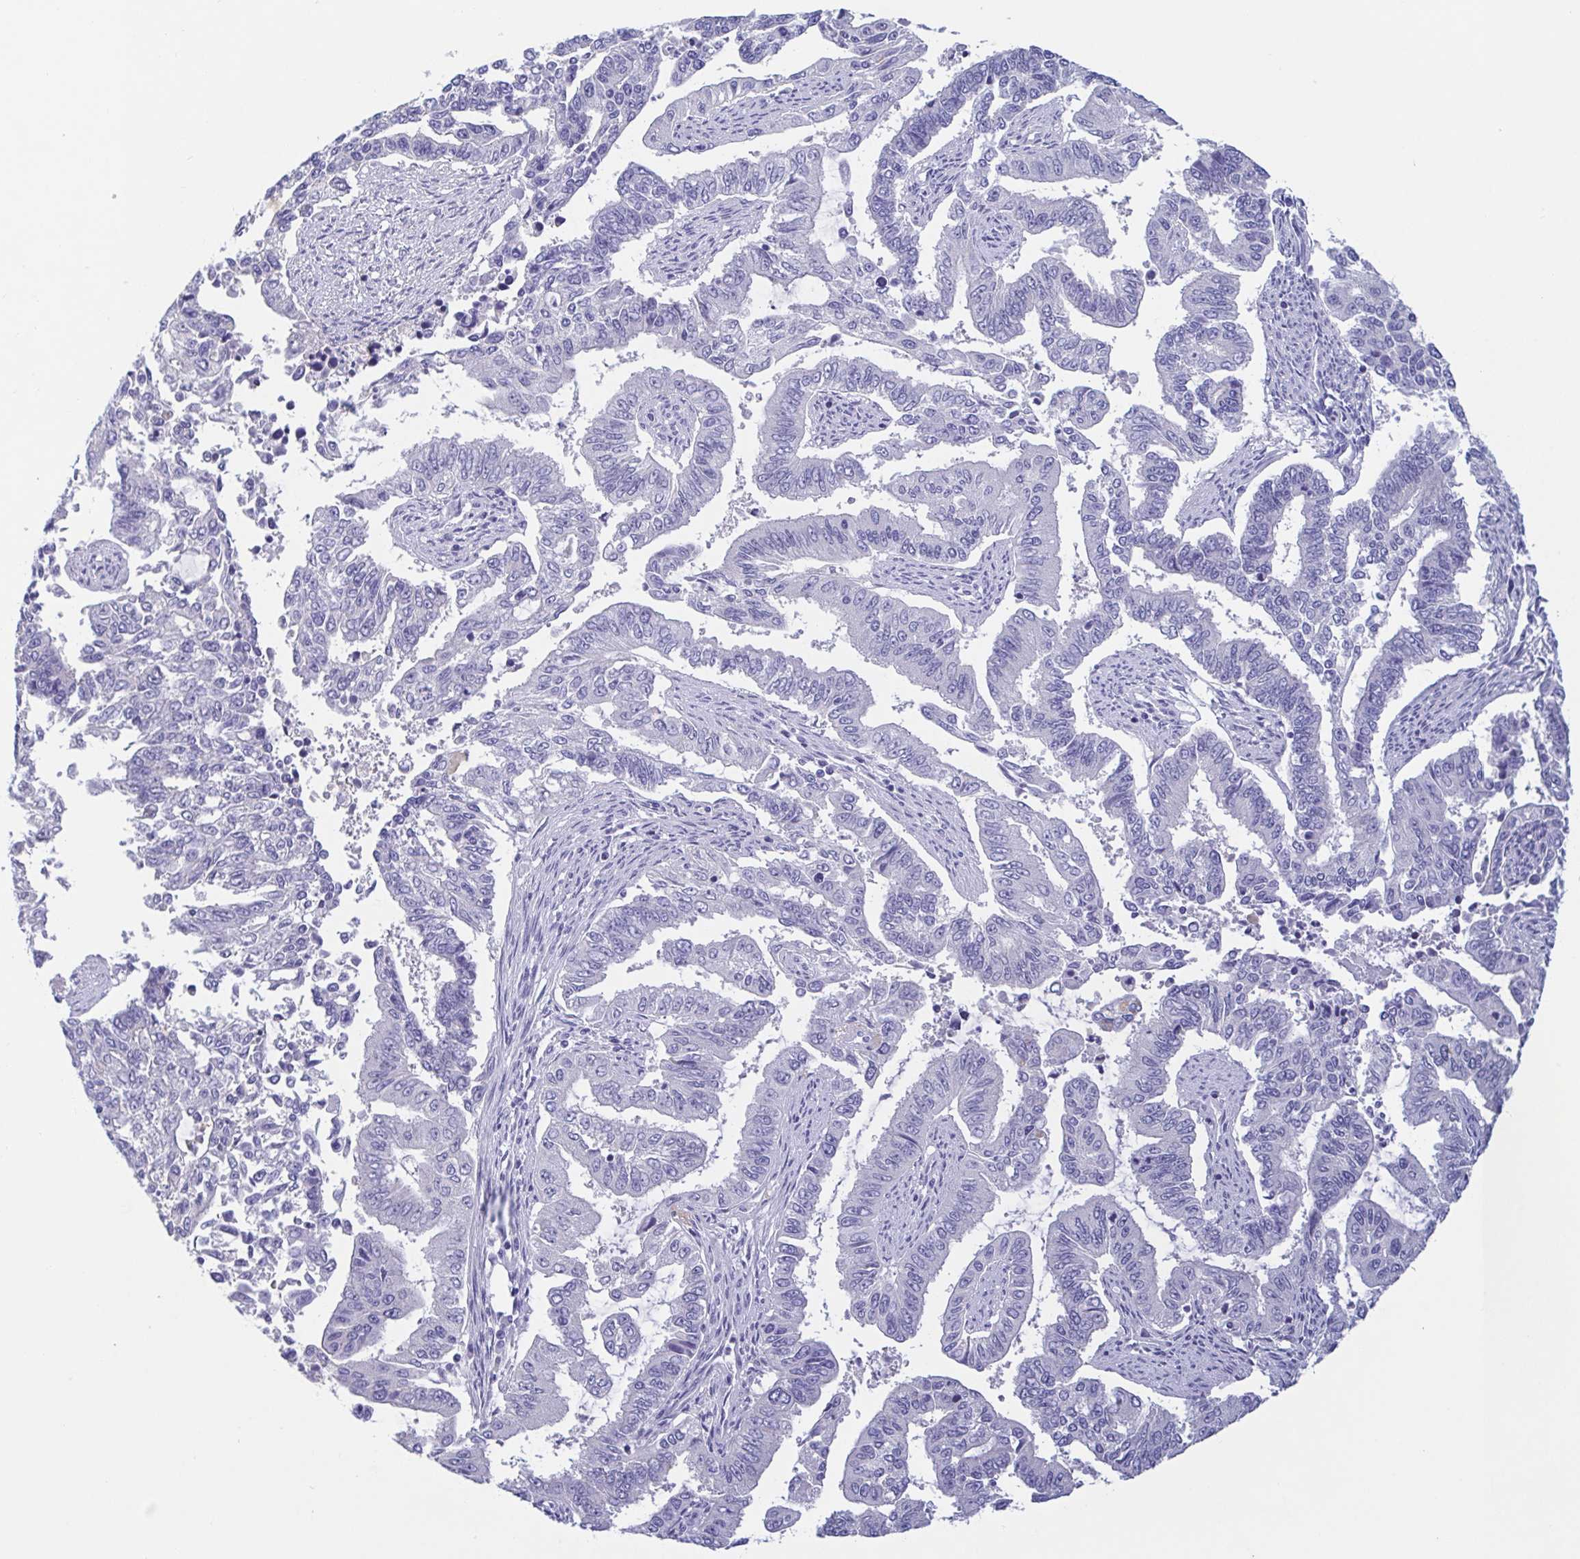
{"staining": {"intensity": "negative", "quantity": "none", "location": "none"}, "tissue": "endometrial cancer", "cell_type": "Tumor cells", "image_type": "cancer", "snomed": [{"axis": "morphology", "description": "Adenocarcinoma, NOS"}, {"axis": "topography", "description": "Uterus"}], "caption": "Immunohistochemical staining of endometrial cancer (adenocarcinoma) shows no significant staining in tumor cells.", "gene": "TREH", "patient": {"sex": "female", "age": 59}}